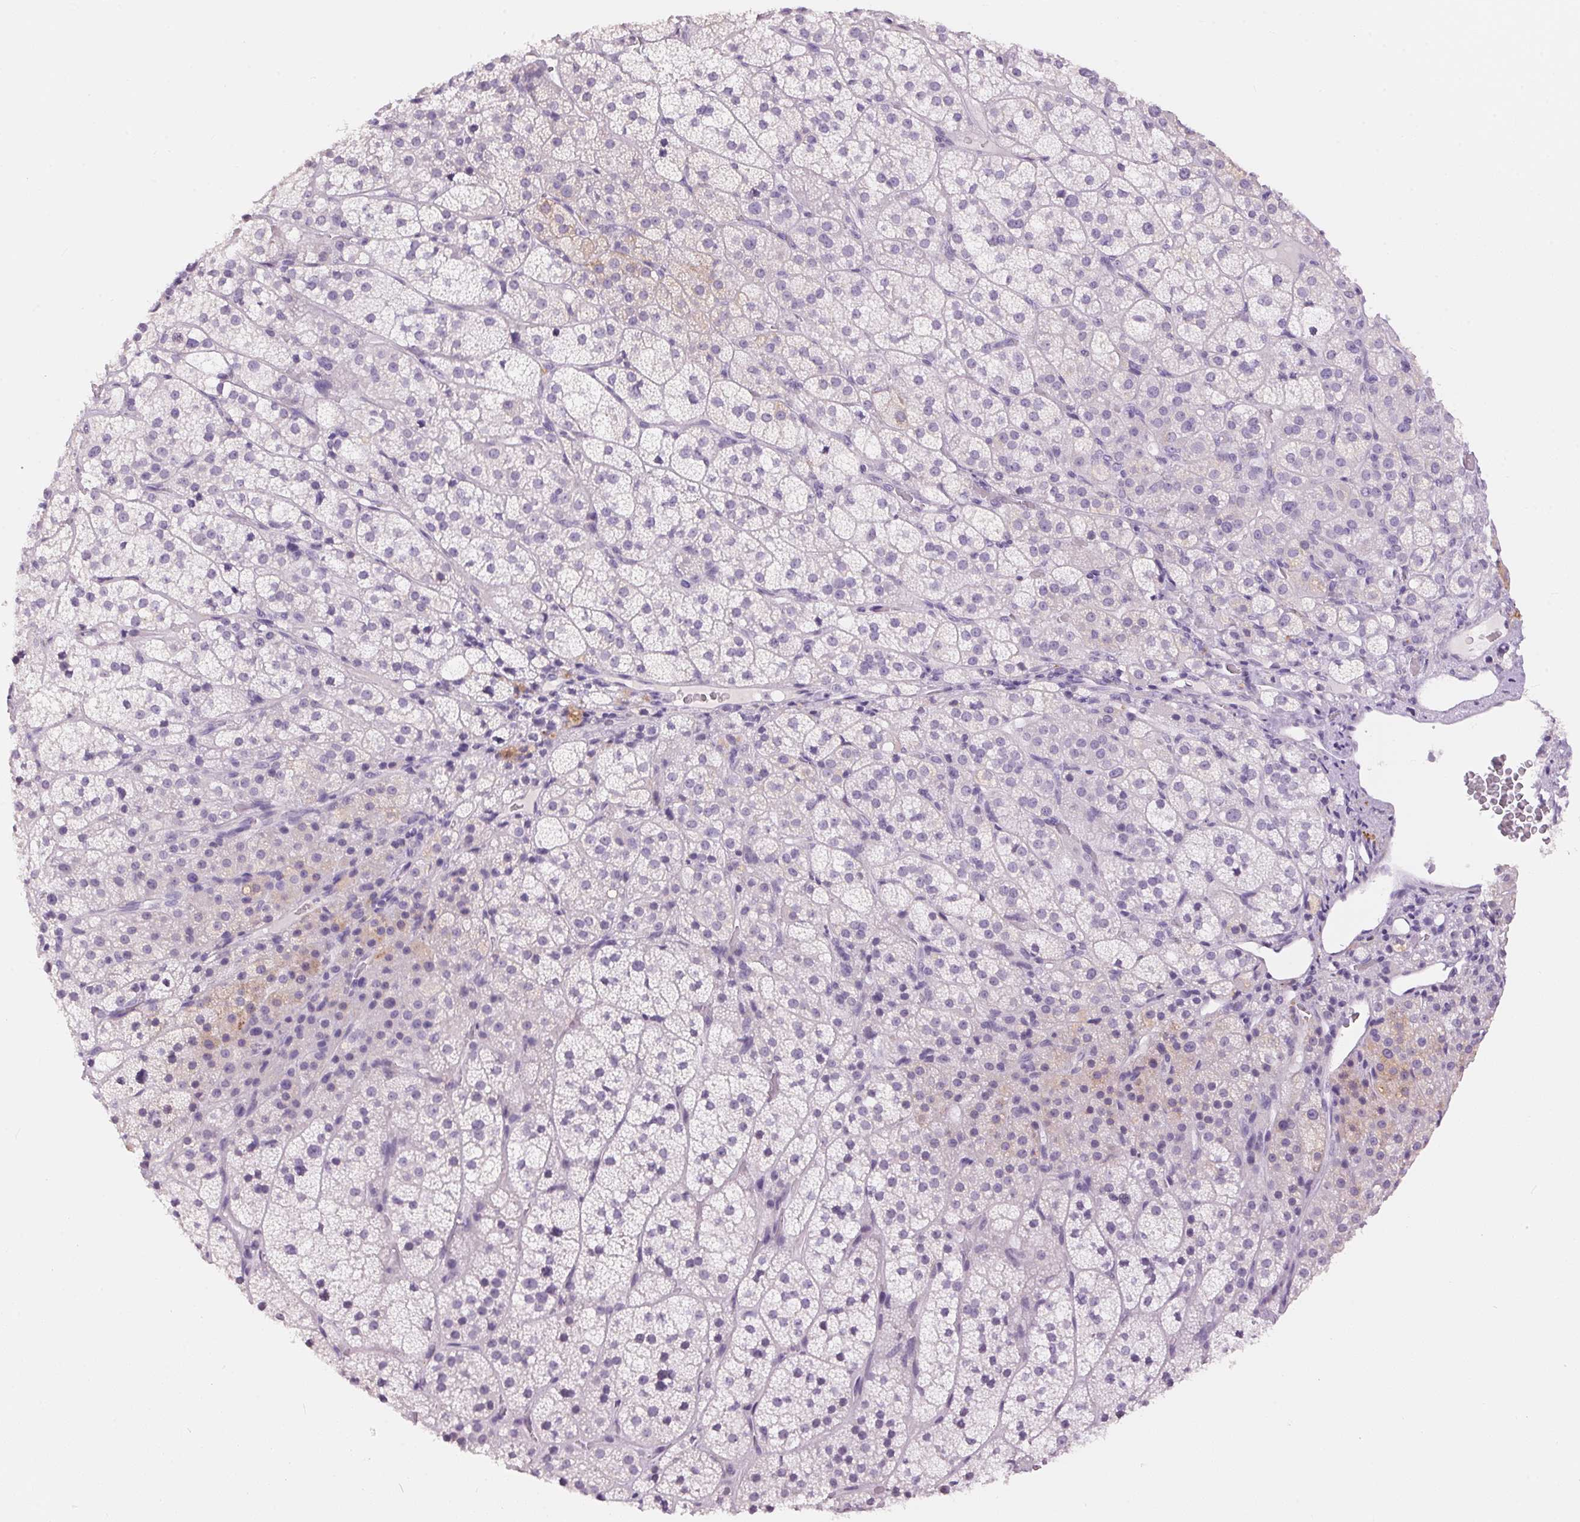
{"staining": {"intensity": "weak", "quantity": "<25%", "location": "cytoplasmic/membranous"}, "tissue": "adrenal gland", "cell_type": "Glandular cells", "image_type": "normal", "snomed": [{"axis": "morphology", "description": "Normal tissue, NOS"}, {"axis": "topography", "description": "Adrenal gland"}], "caption": "IHC micrograph of unremarkable adrenal gland: adrenal gland stained with DAB shows no significant protein staining in glandular cells.", "gene": "PNLIPRP3", "patient": {"sex": "female", "age": 60}}